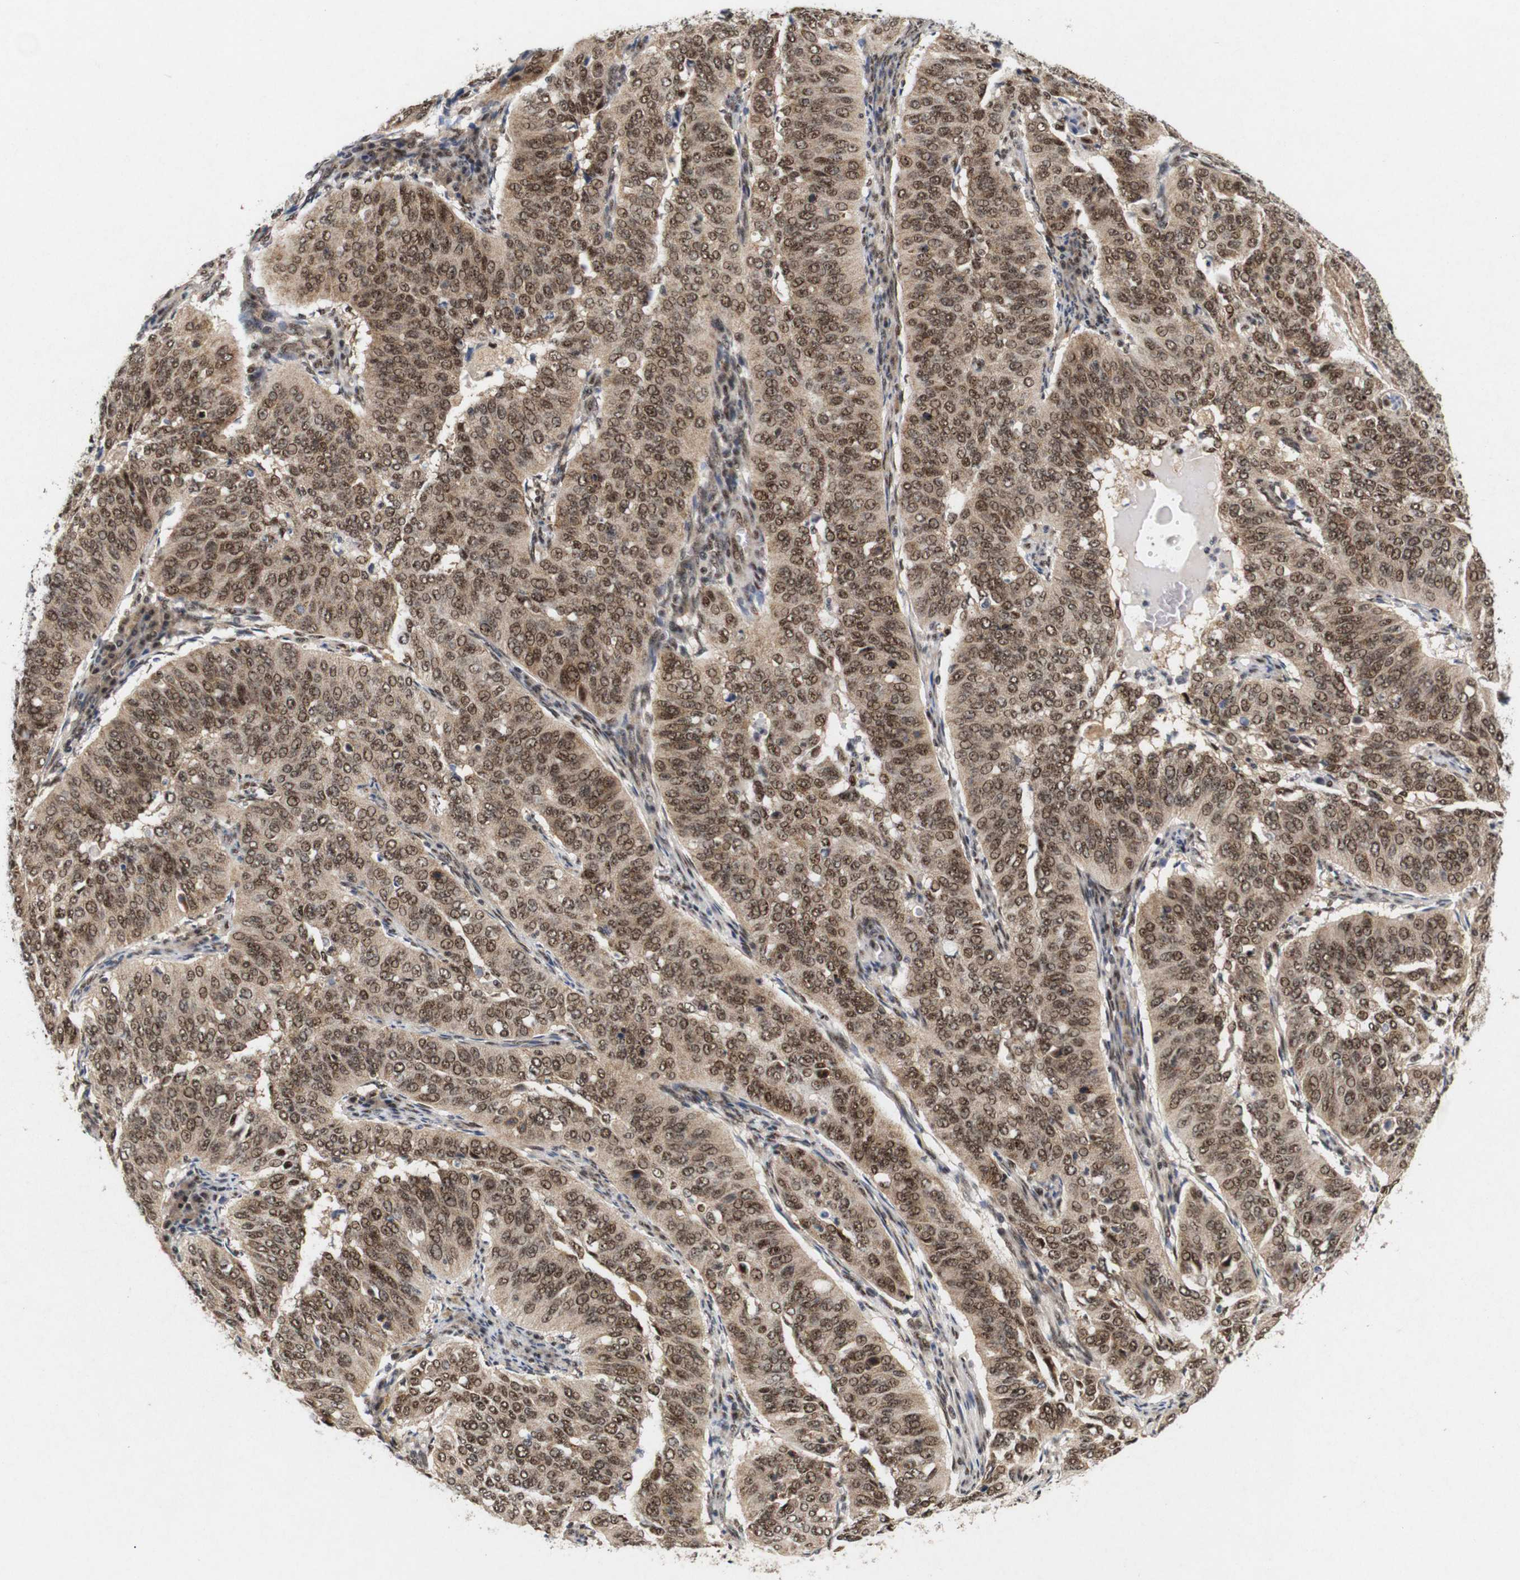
{"staining": {"intensity": "moderate", "quantity": ">75%", "location": "cytoplasmic/membranous,nuclear"}, "tissue": "cervical cancer", "cell_type": "Tumor cells", "image_type": "cancer", "snomed": [{"axis": "morphology", "description": "Normal tissue, NOS"}, {"axis": "morphology", "description": "Squamous cell carcinoma, NOS"}, {"axis": "topography", "description": "Cervix"}], "caption": "Cervical squamous cell carcinoma tissue displays moderate cytoplasmic/membranous and nuclear positivity in approximately >75% of tumor cells", "gene": "PYM1", "patient": {"sex": "female", "age": 39}}